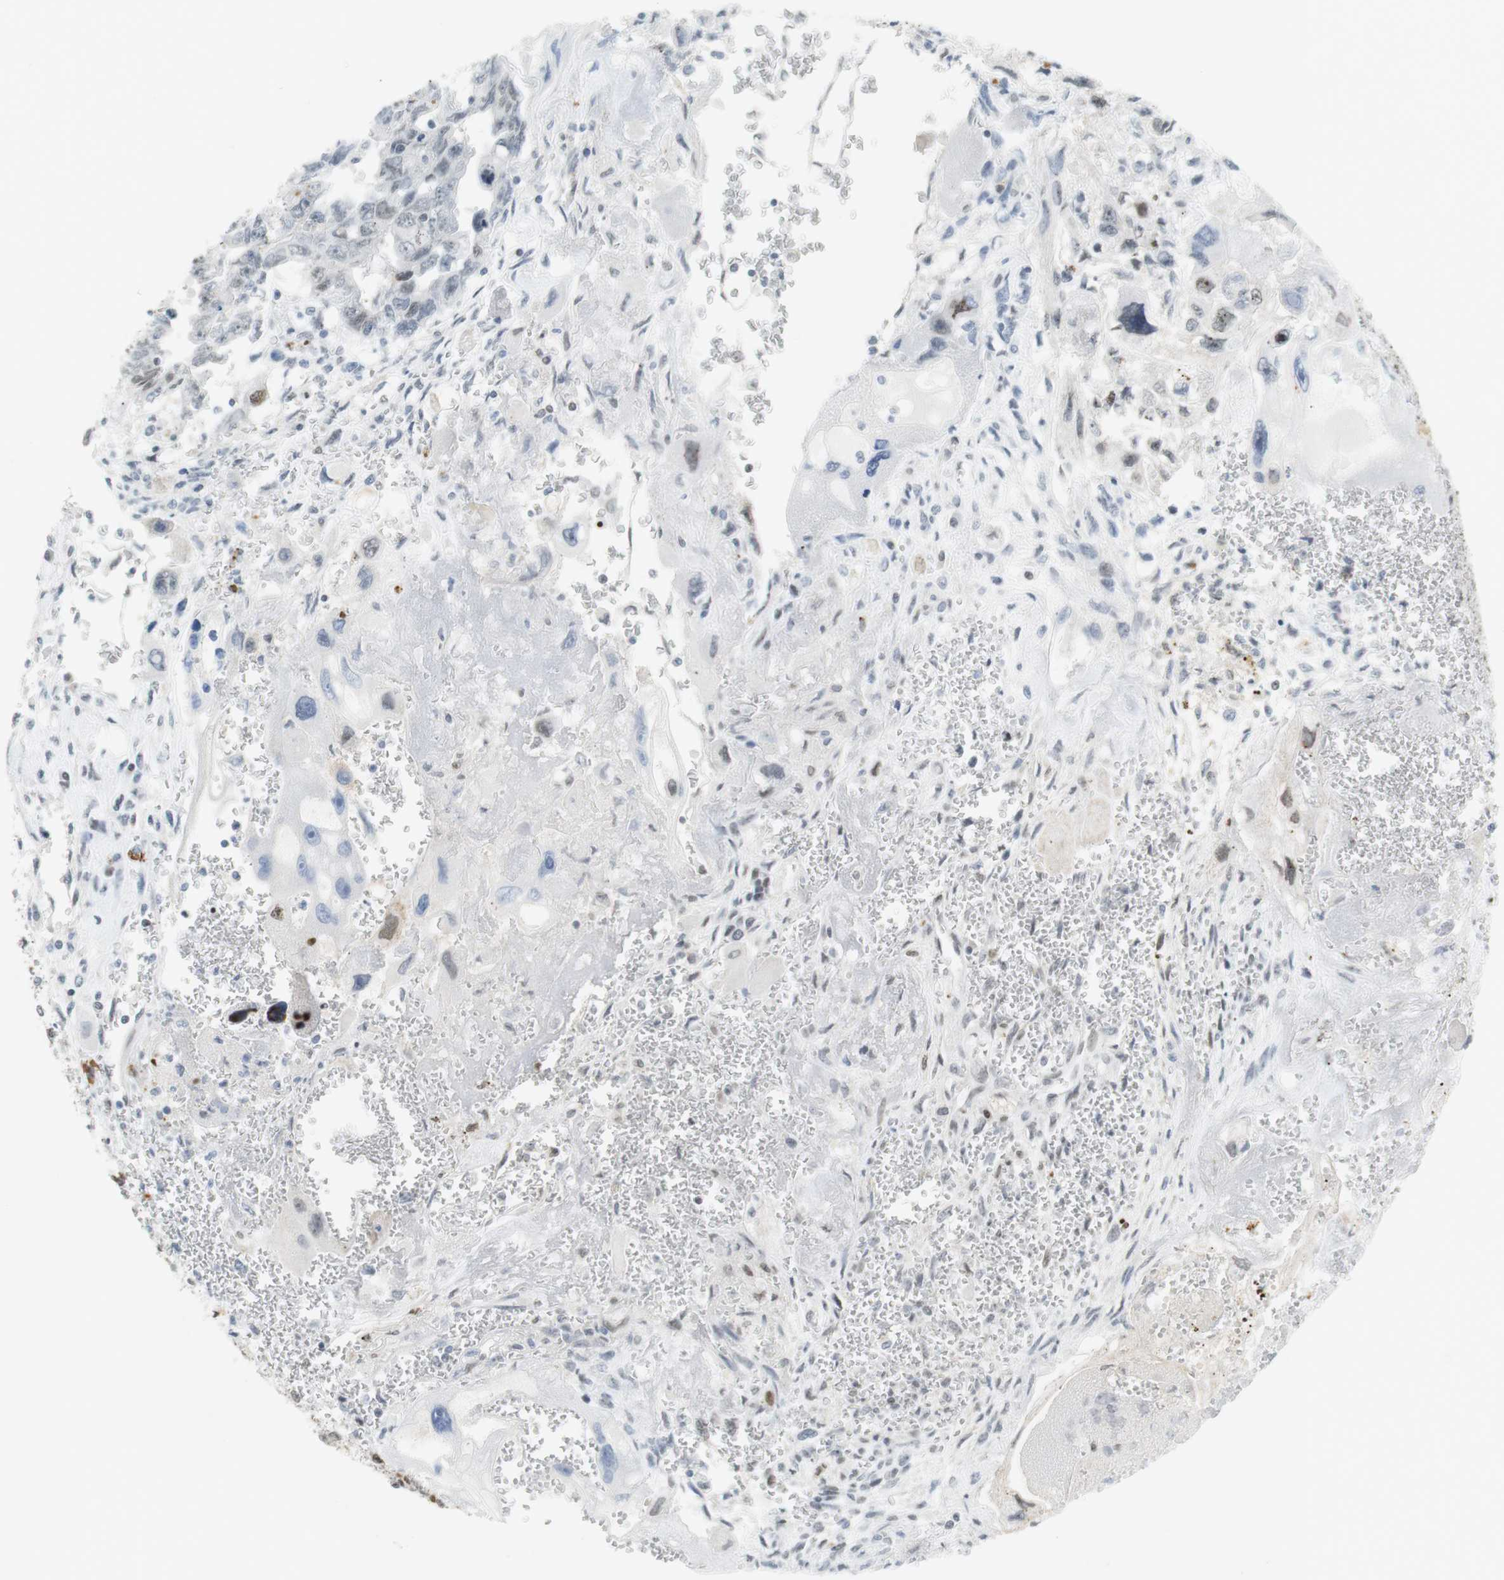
{"staining": {"intensity": "negative", "quantity": "none", "location": "none"}, "tissue": "testis cancer", "cell_type": "Tumor cells", "image_type": "cancer", "snomed": [{"axis": "morphology", "description": "Carcinoma, Embryonal, NOS"}, {"axis": "topography", "description": "Testis"}], "caption": "Tumor cells are negative for brown protein staining in testis cancer.", "gene": "BMI1", "patient": {"sex": "male", "age": 28}}